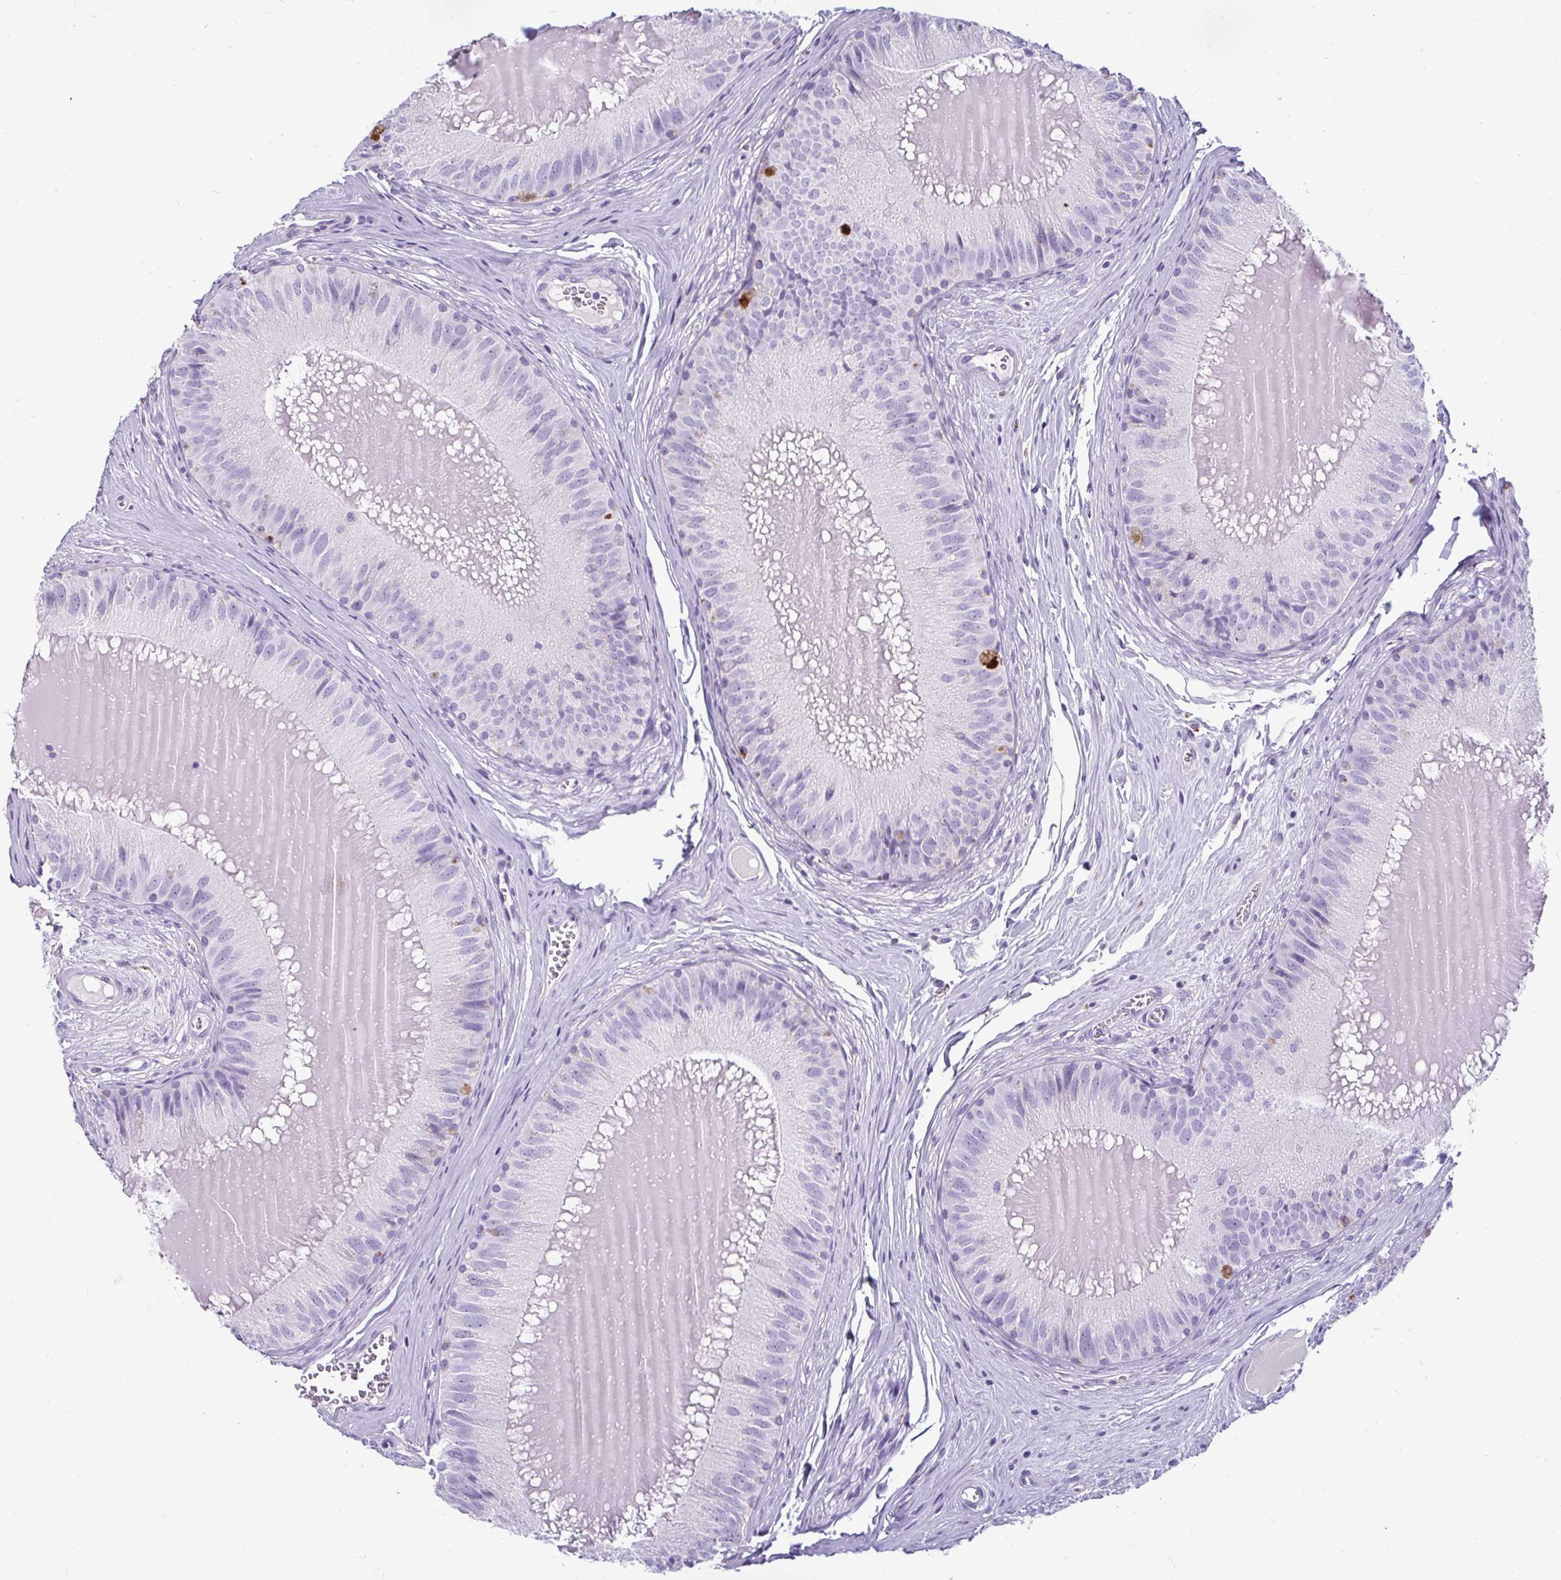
{"staining": {"intensity": "negative", "quantity": "none", "location": "none"}, "tissue": "epididymis", "cell_type": "Glandular cells", "image_type": "normal", "snomed": [{"axis": "morphology", "description": "Normal tissue, NOS"}, {"axis": "topography", "description": "Epididymis, spermatic cord, NOS"}], "caption": "The histopathology image demonstrates no staining of glandular cells in normal epididymis.", "gene": "CTSZ", "patient": {"sex": "male", "age": 39}}